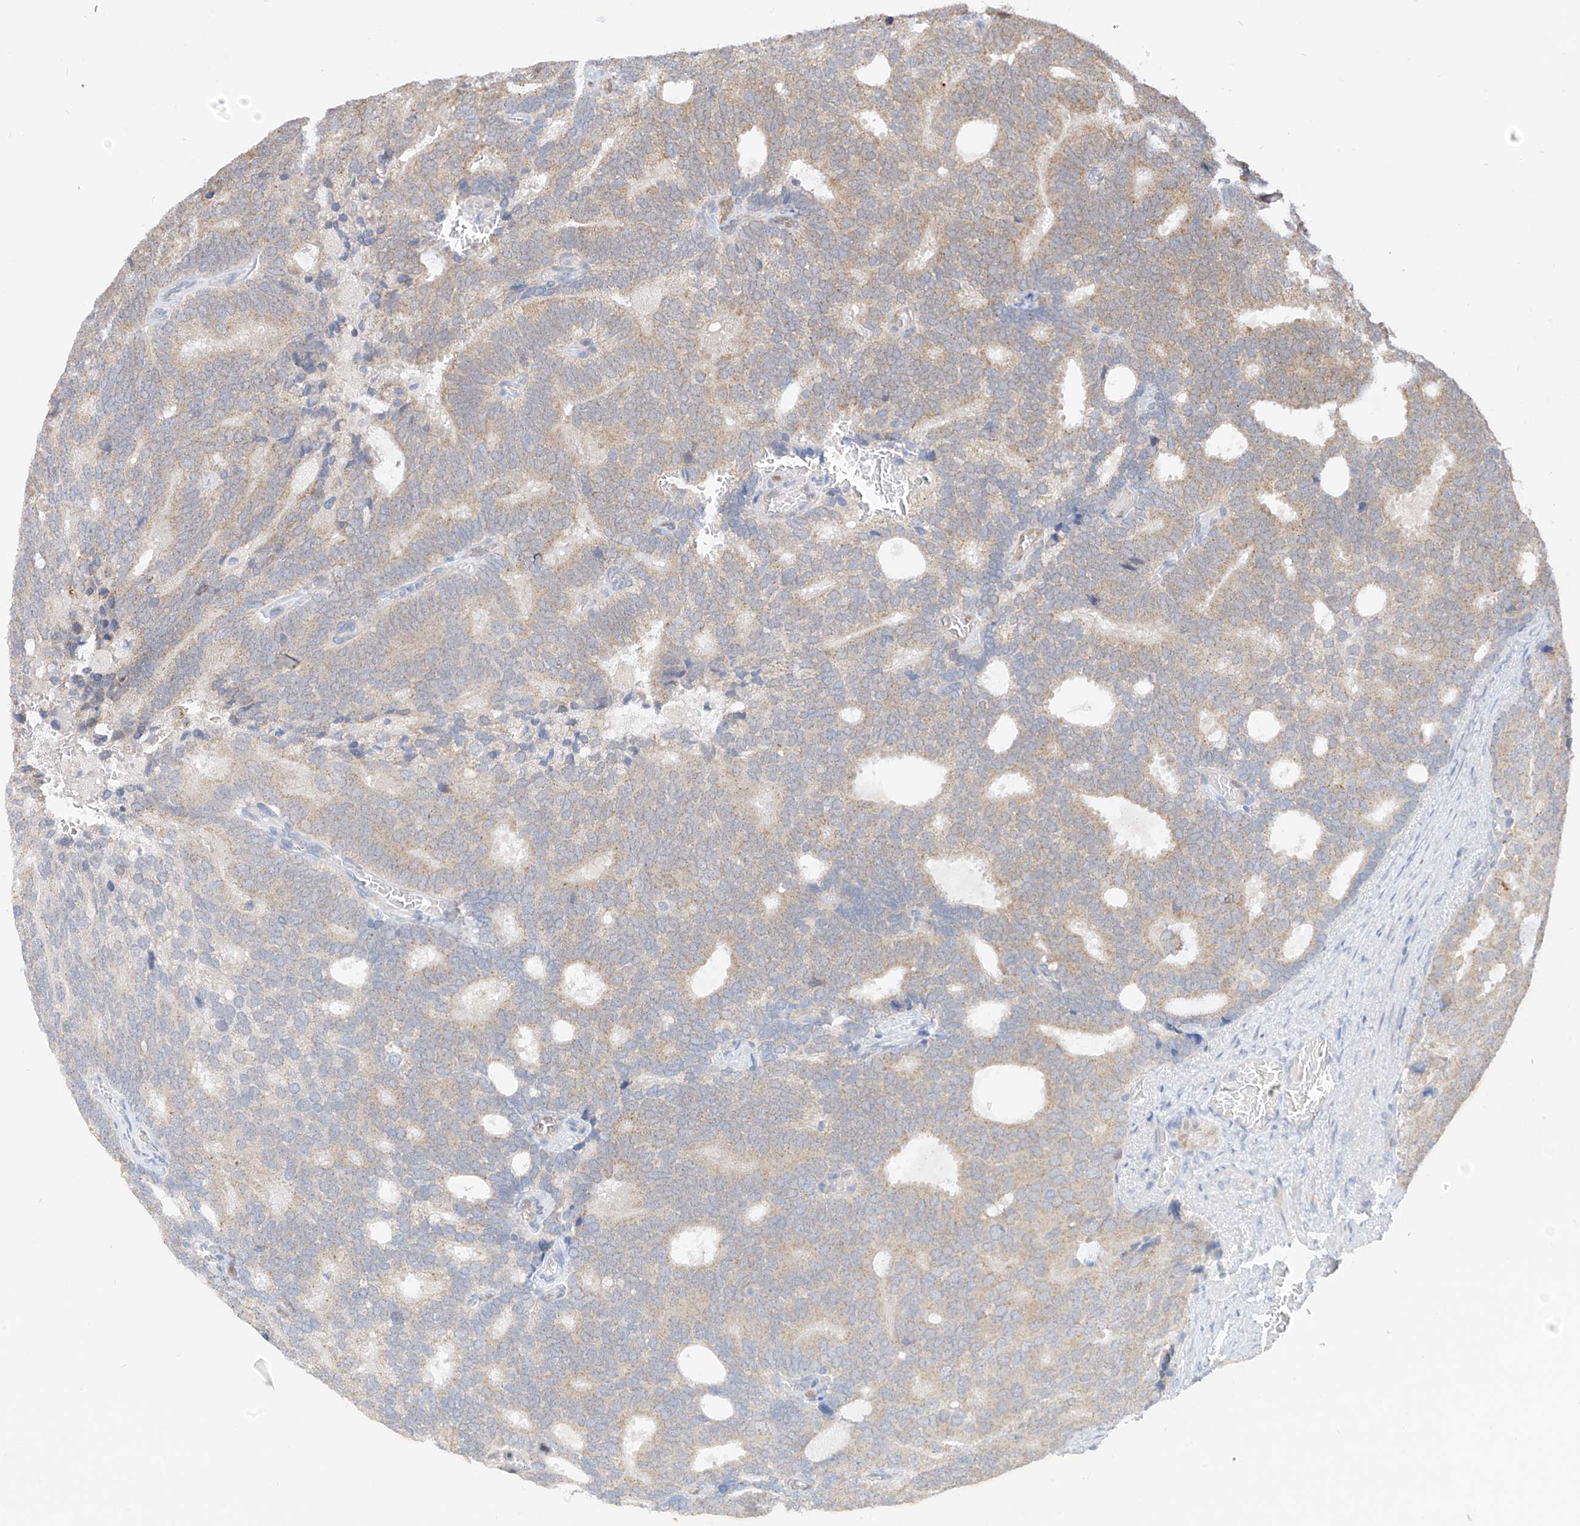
{"staining": {"intensity": "weak", "quantity": "25%-75%", "location": "cytoplasmic/membranous"}, "tissue": "prostate cancer", "cell_type": "Tumor cells", "image_type": "cancer", "snomed": [{"axis": "morphology", "description": "Adenocarcinoma, Low grade"}, {"axis": "topography", "description": "Prostate"}], "caption": "The immunohistochemical stain shows weak cytoplasmic/membranous positivity in tumor cells of prostate cancer tissue.", "gene": "PPA2", "patient": {"sex": "male", "age": 71}}